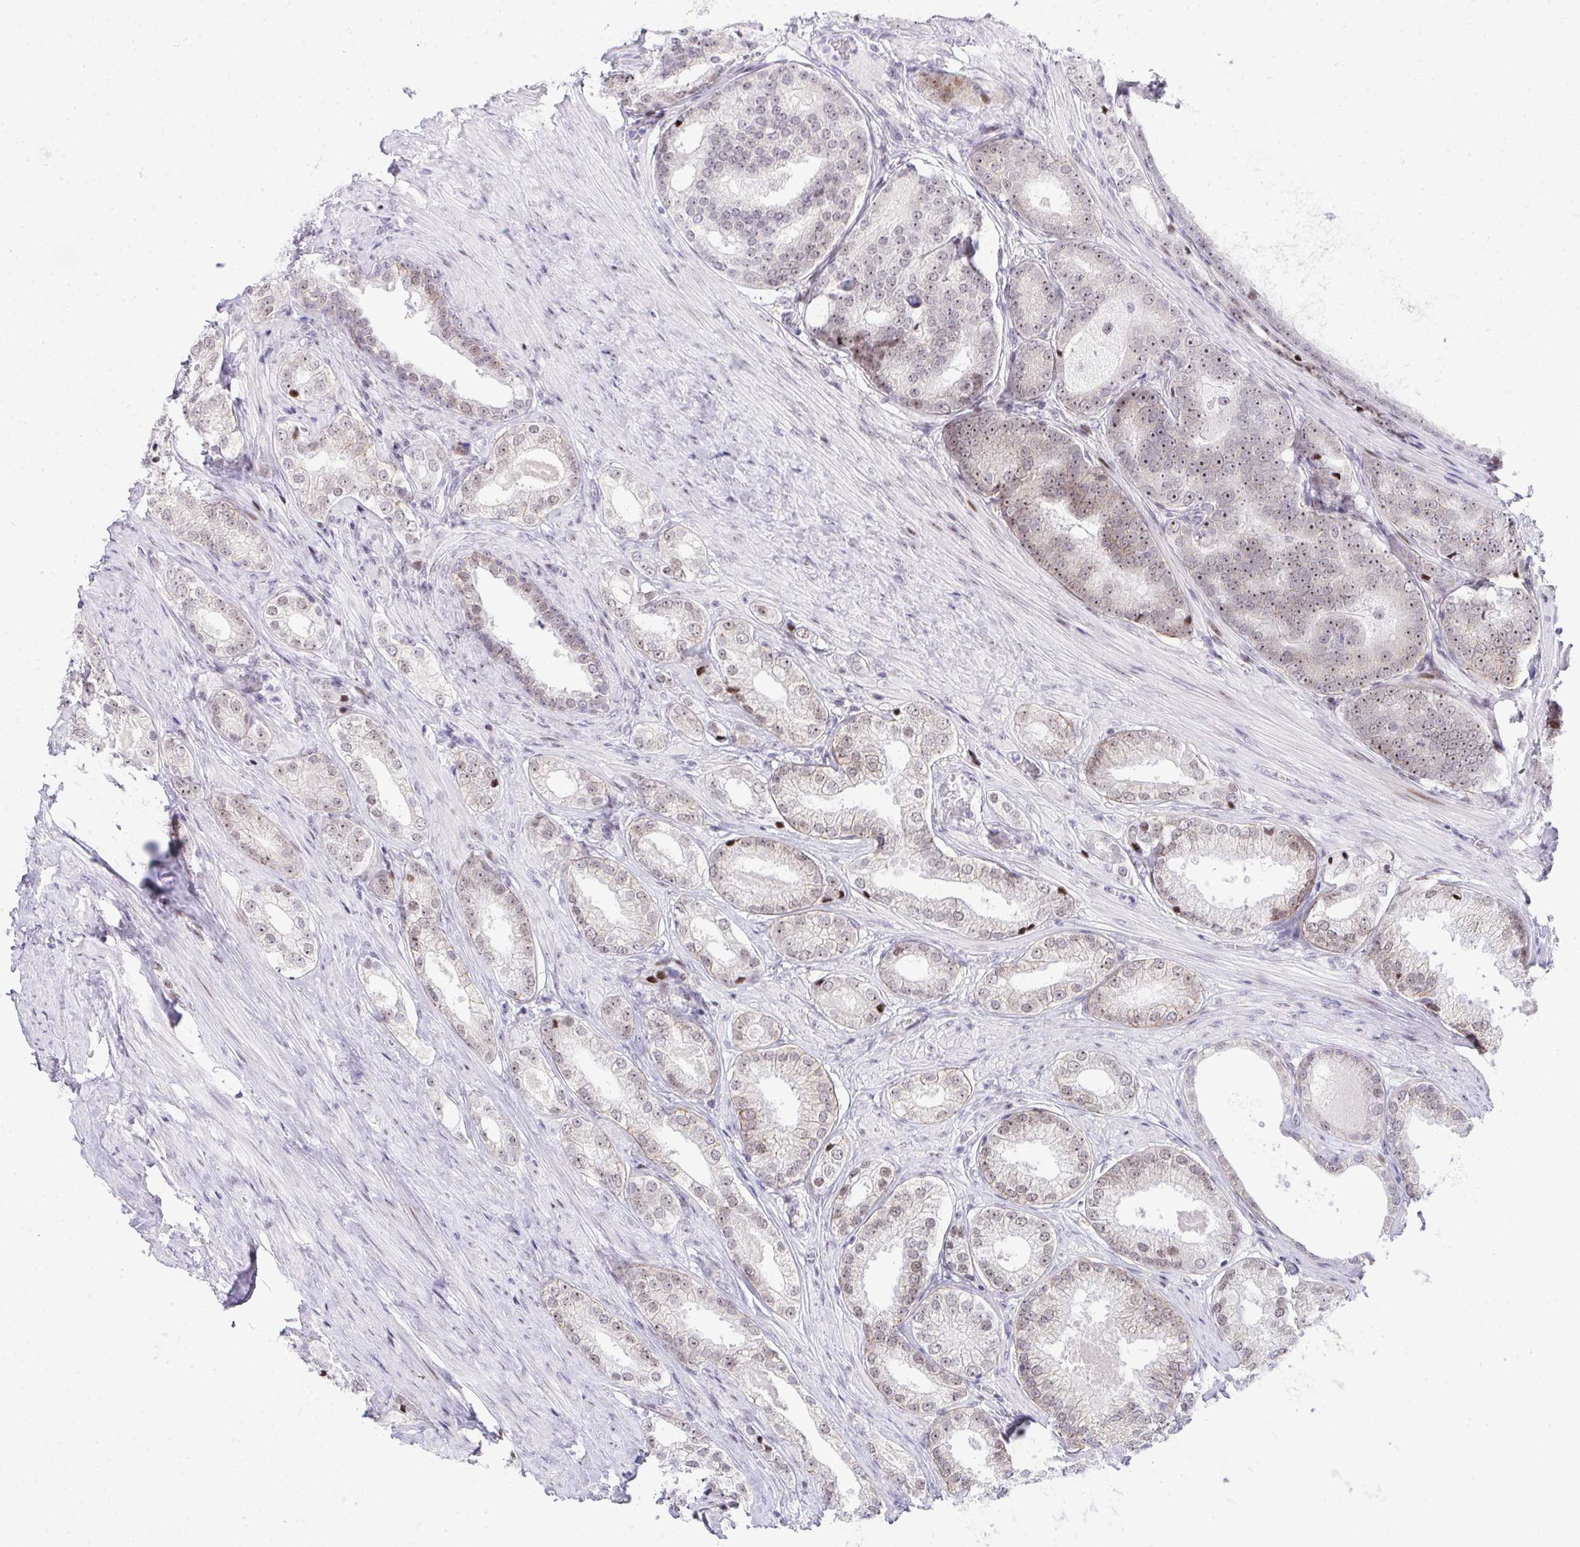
{"staining": {"intensity": "moderate", "quantity": "<25%", "location": "nuclear"}, "tissue": "prostate cancer", "cell_type": "Tumor cells", "image_type": "cancer", "snomed": [{"axis": "morphology", "description": "Adenocarcinoma, NOS"}, {"axis": "morphology", "description": "Adenocarcinoma, Low grade"}, {"axis": "topography", "description": "Prostate"}], "caption": "A high-resolution micrograph shows immunohistochemistry (IHC) staining of low-grade adenocarcinoma (prostate), which exhibits moderate nuclear staining in about <25% of tumor cells.", "gene": "GLDN", "patient": {"sex": "male", "age": 68}}